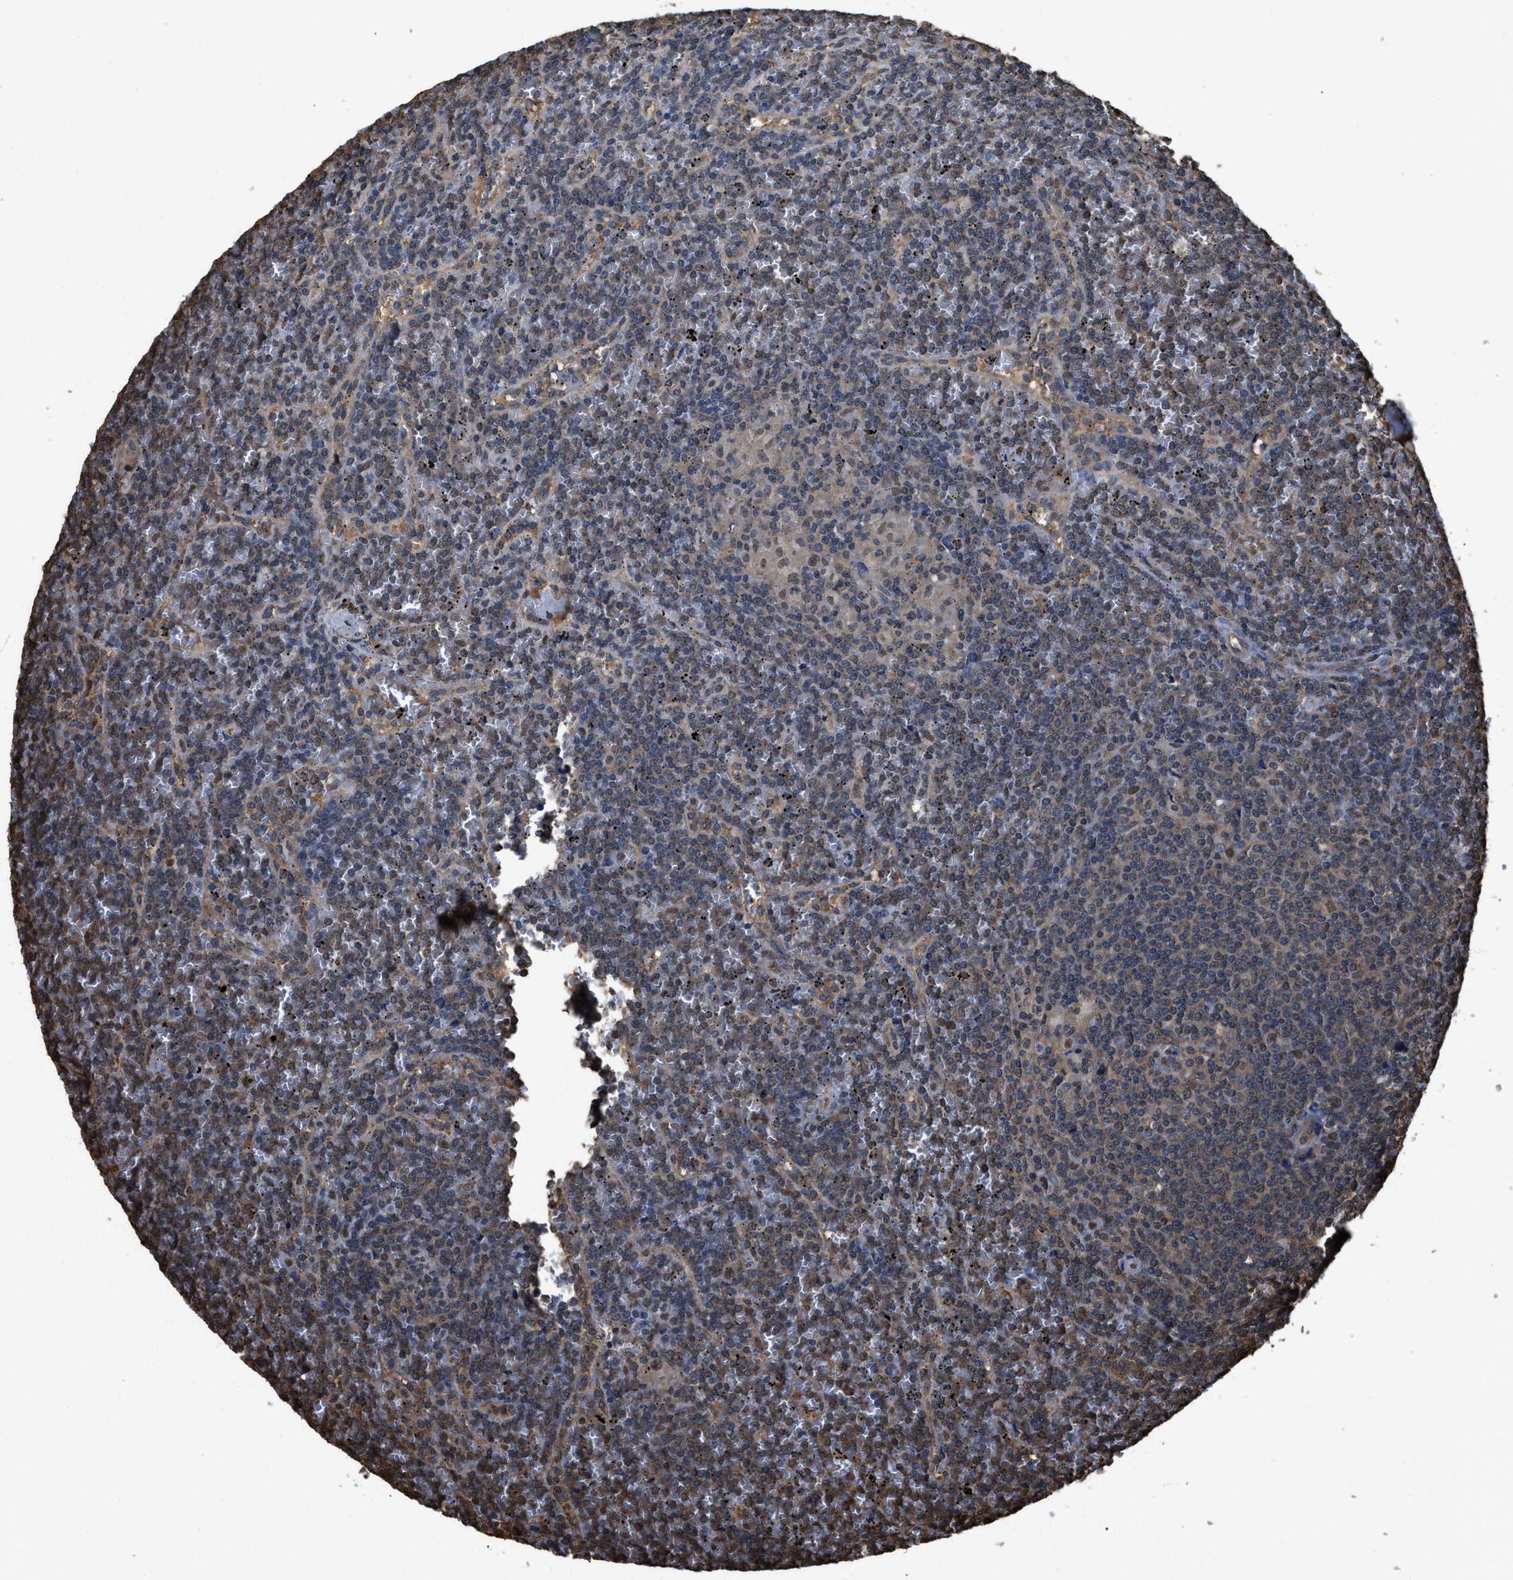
{"staining": {"intensity": "moderate", "quantity": "<25%", "location": "cytoplasmic/membranous"}, "tissue": "lymphoma", "cell_type": "Tumor cells", "image_type": "cancer", "snomed": [{"axis": "morphology", "description": "Malignant lymphoma, non-Hodgkin's type, Low grade"}, {"axis": "topography", "description": "Spleen"}], "caption": "IHC (DAB (3,3'-diaminobenzidine)) staining of human lymphoma displays moderate cytoplasmic/membranous protein expression in about <25% of tumor cells. Nuclei are stained in blue.", "gene": "FNTA", "patient": {"sex": "female", "age": 19}}